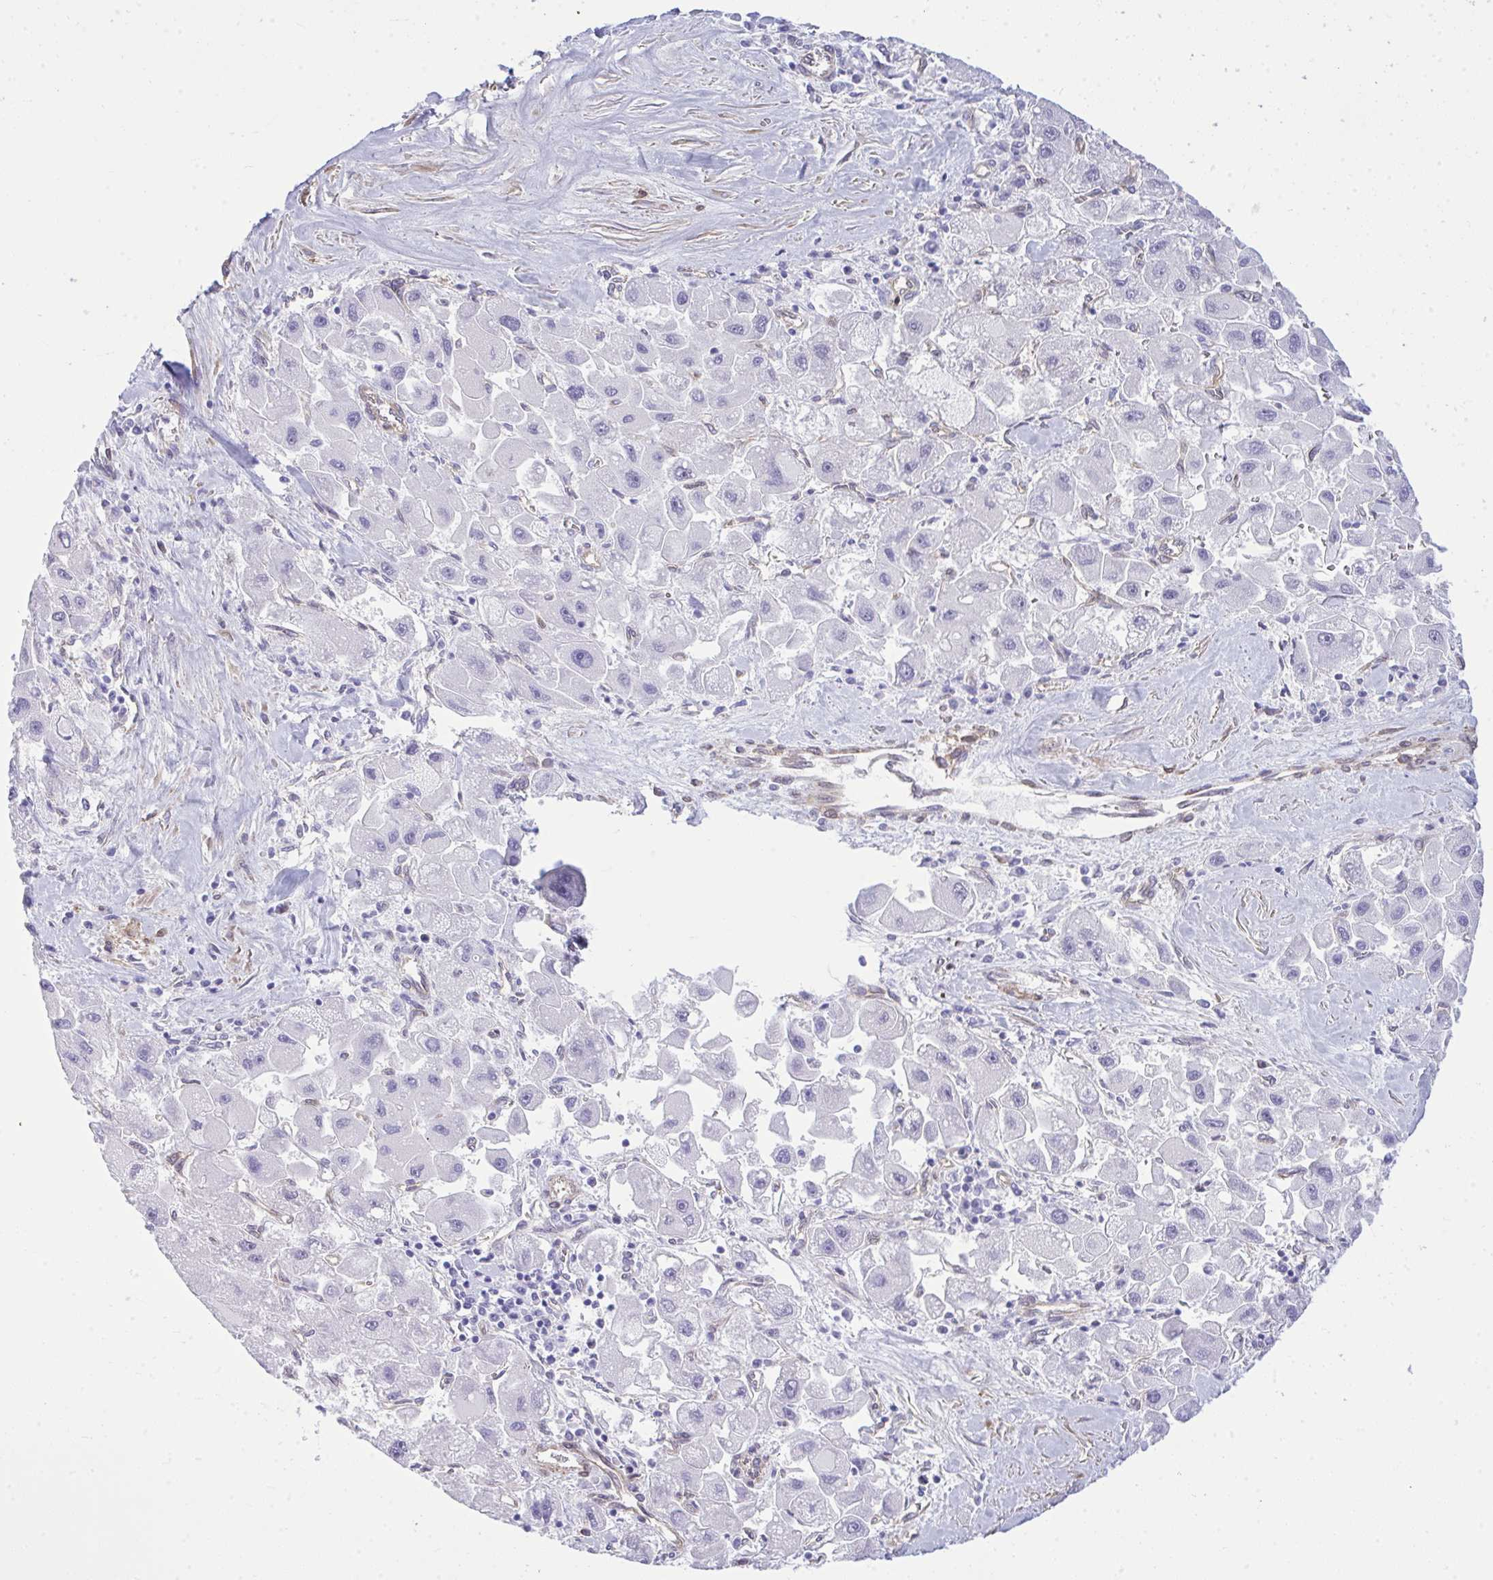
{"staining": {"intensity": "negative", "quantity": "none", "location": "none"}, "tissue": "liver cancer", "cell_type": "Tumor cells", "image_type": "cancer", "snomed": [{"axis": "morphology", "description": "Carcinoma, Hepatocellular, NOS"}, {"axis": "topography", "description": "Liver"}], "caption": "Immunohistochemistry (IHC) photomicrograph of neoplastic tissue: human liver cancer stained with DAB (3,3'-diaminobenzidine) exhibits no significant protein positivity in tumor cells.", "gene": "LIMS2", "patient": {"sex": "male", "age": 24}}